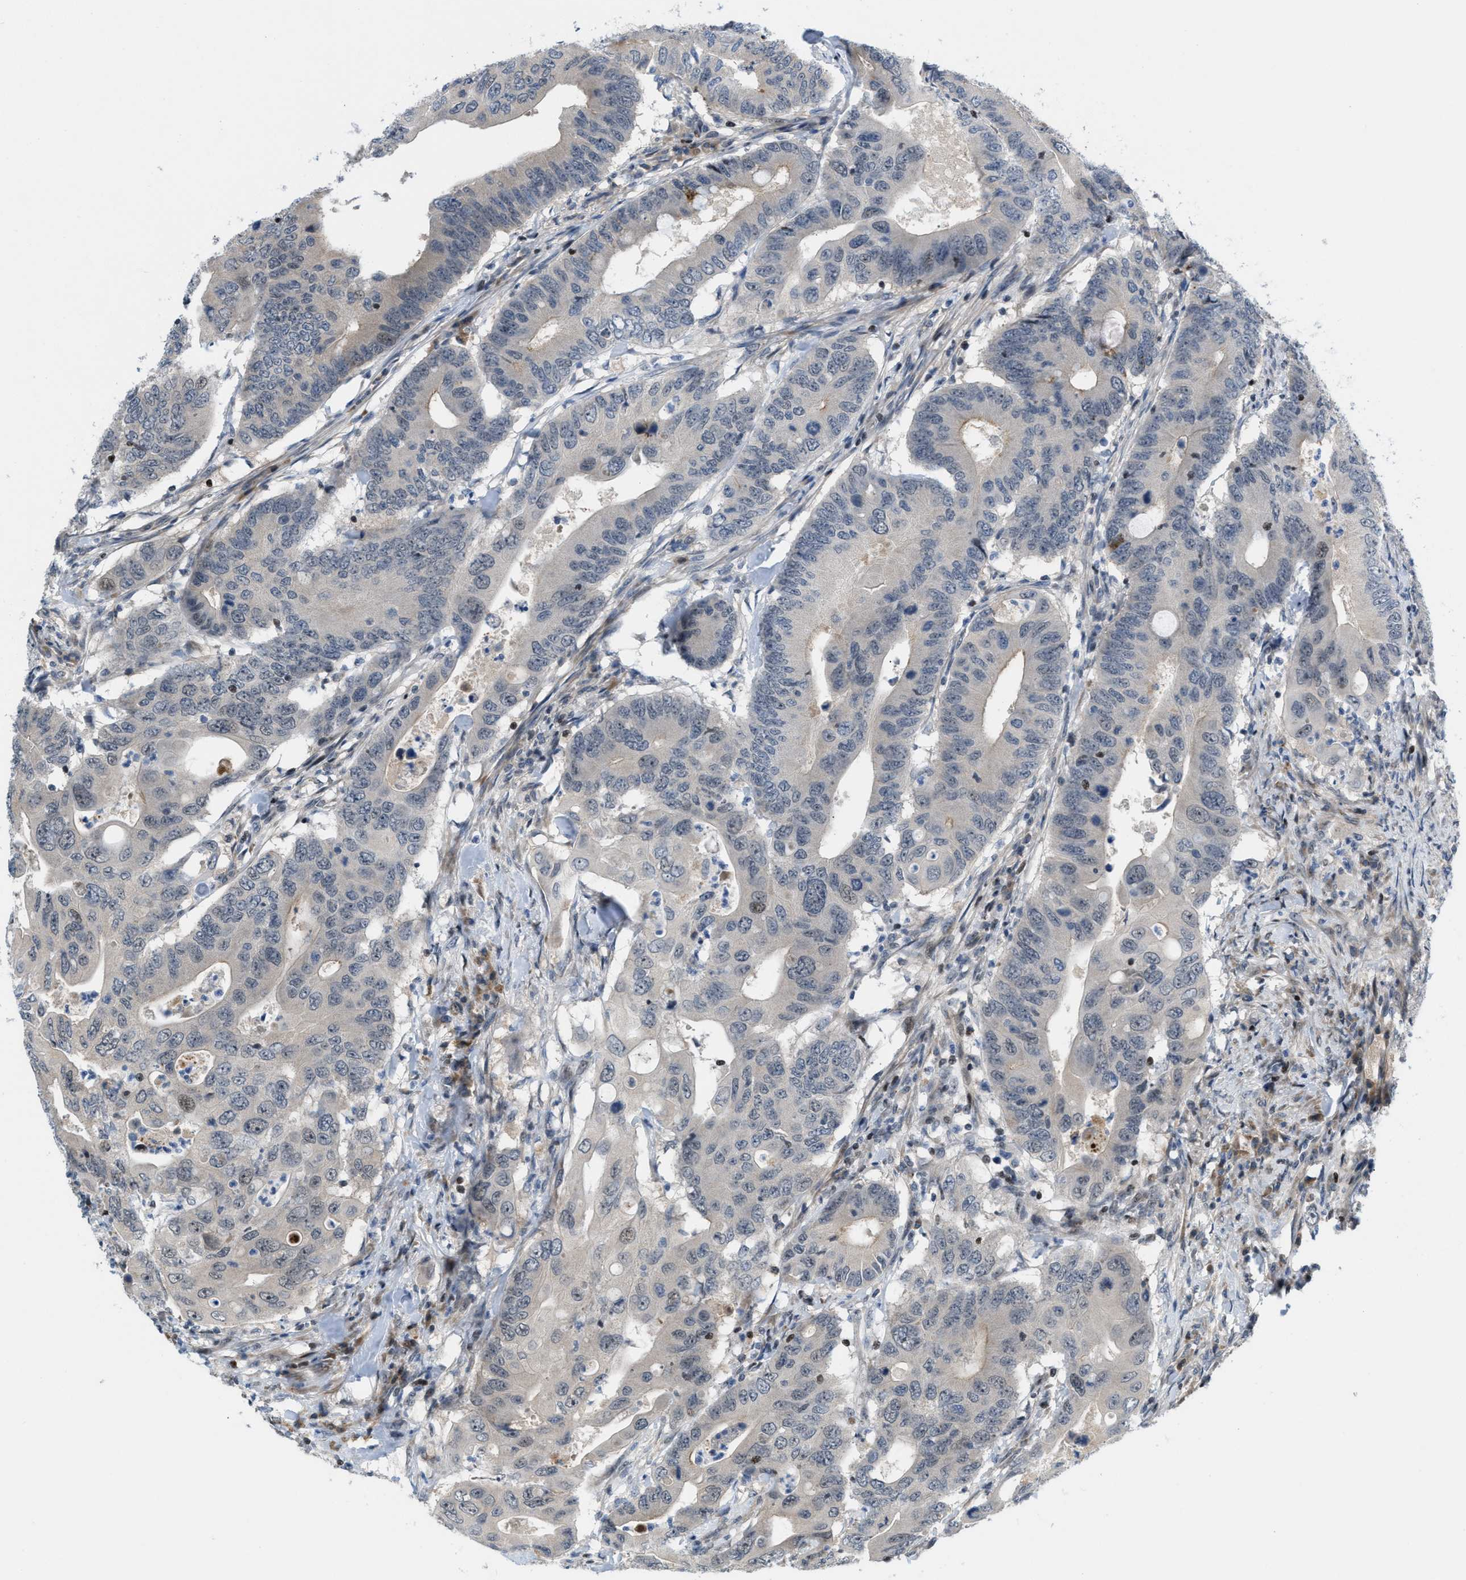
{"staining": {"intensity": "weak", "quantity": "<25%", "location": "nuclear"}, "tissue": "colorectal cancer", "cell_type": "Tumor cells", "image_type": "cancer", "snomed": [{"axis": "morphology", "description": "Adenocarcinoma, NOS"}, {"axis": "topography", "description": "Colon"}], "caption": "Immunohistochemistry (IHC) histopathology image of human adenocarcinoma (colorectal) stained for a protein (brown), which displays no positivity in tumor cells. (Stains: DAB immunohistochemistry with hematoxylin counter stain, Microscopy: brightfield microscopy at high magnification).", "gene": "ZNF276", "patient": {"sex": "male", "age": 71}}